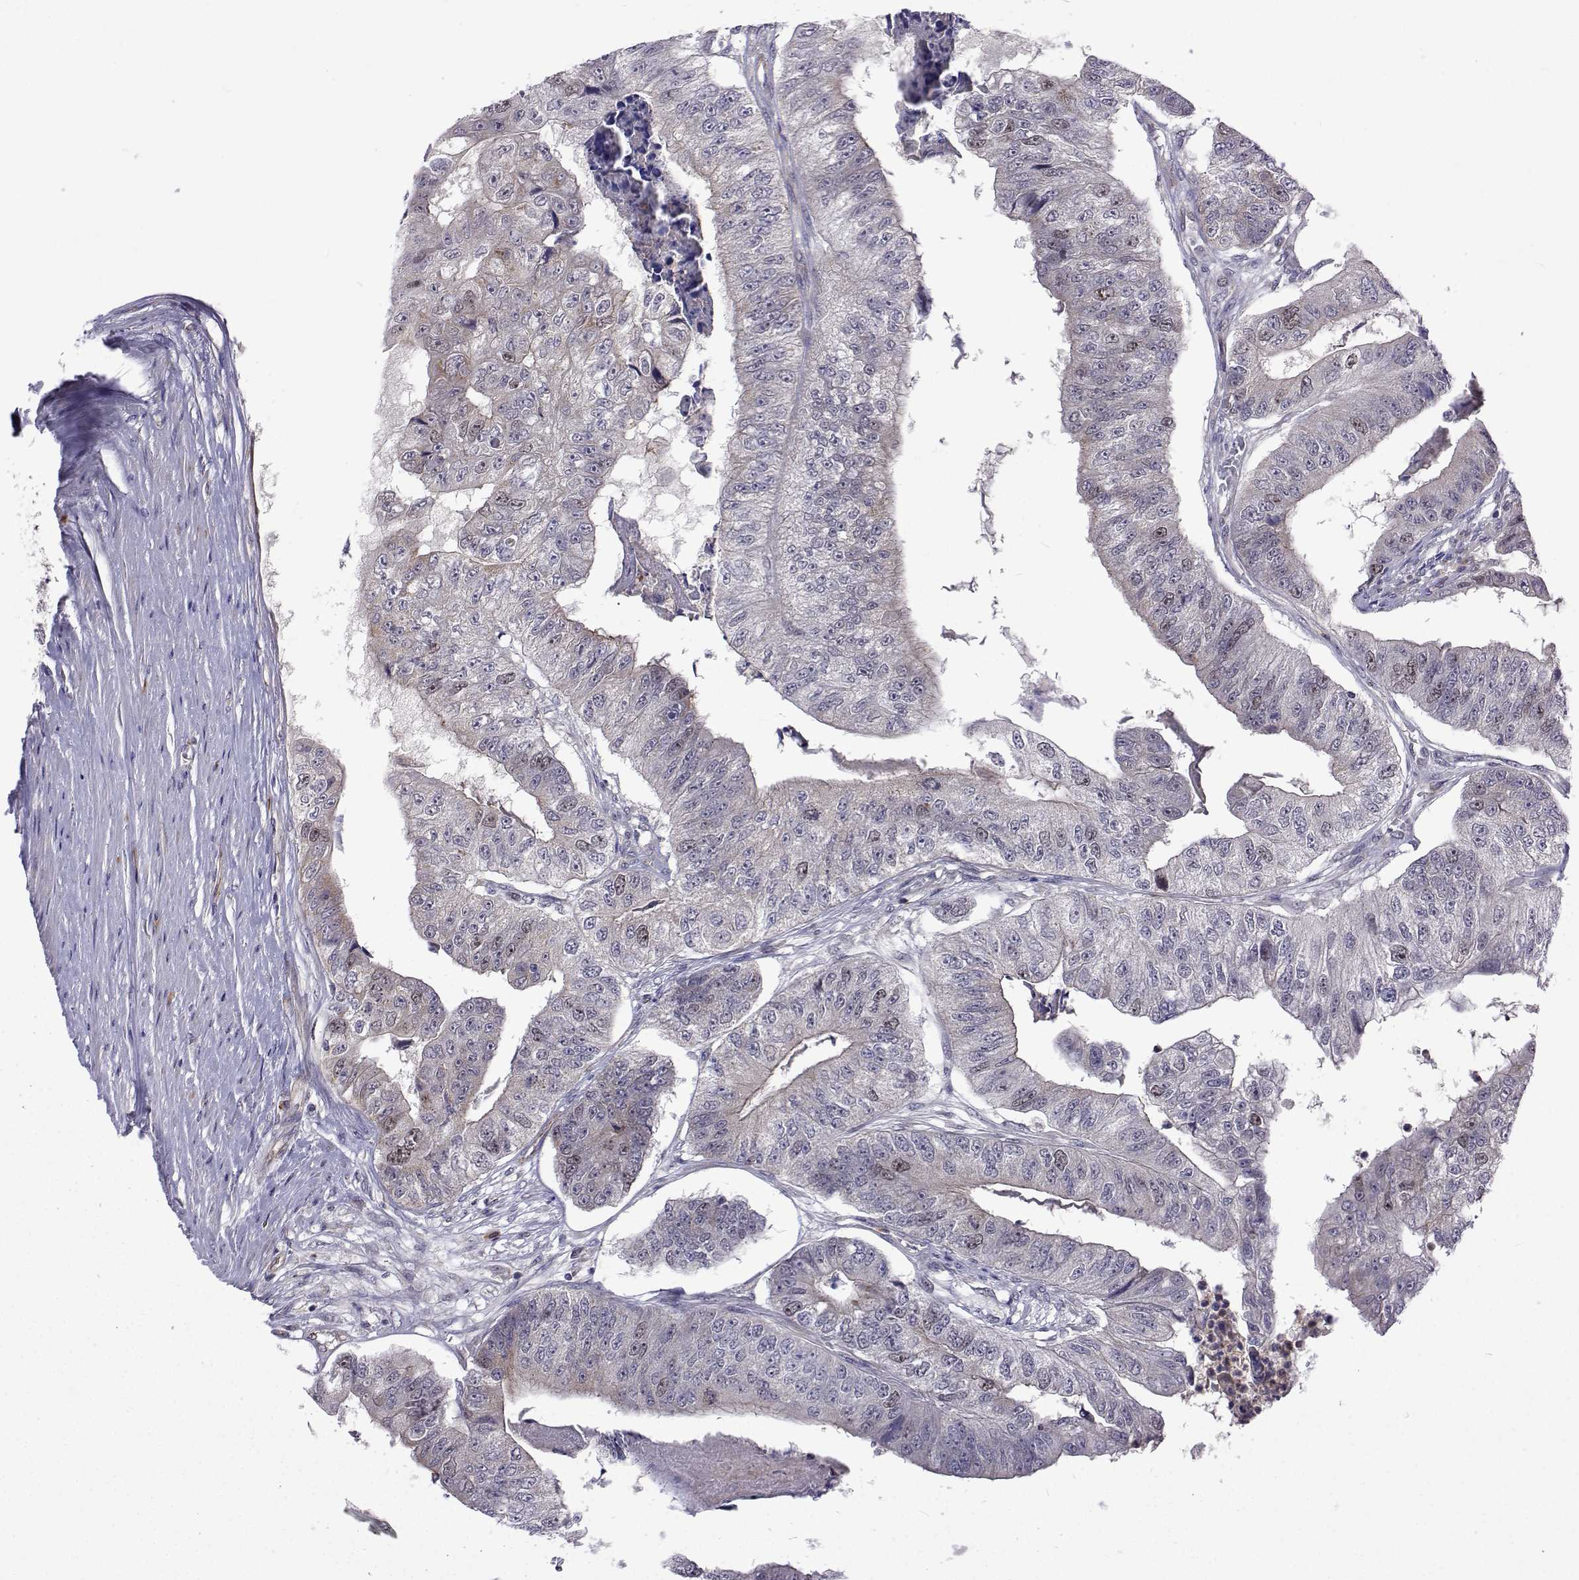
{"staining": {"intensity": "negative", "quantity": "none", "location": "none"}, "tissue": "colorectal cancer", "cell_type": "Tumor cells", "image_type": "cancer", "snomed": [{"axis": "morphology", "description": "Adenocarcinoma, NOS"}, {"axis": "topography", "description": "Colon"}], "caption": "This is a micrograph of immunohistochemistry (IHC) staining of colorectal cancer (adenocarcinoma), which shows no positivity in tumor cells. The staining is performed using DAB (3,3'-diaminobenzidine) brown chromogen with nuclei counter-stained in using hematoxylin.", "gene": "DHTKD1", "patient": {"sex": "female", "age": 67}}